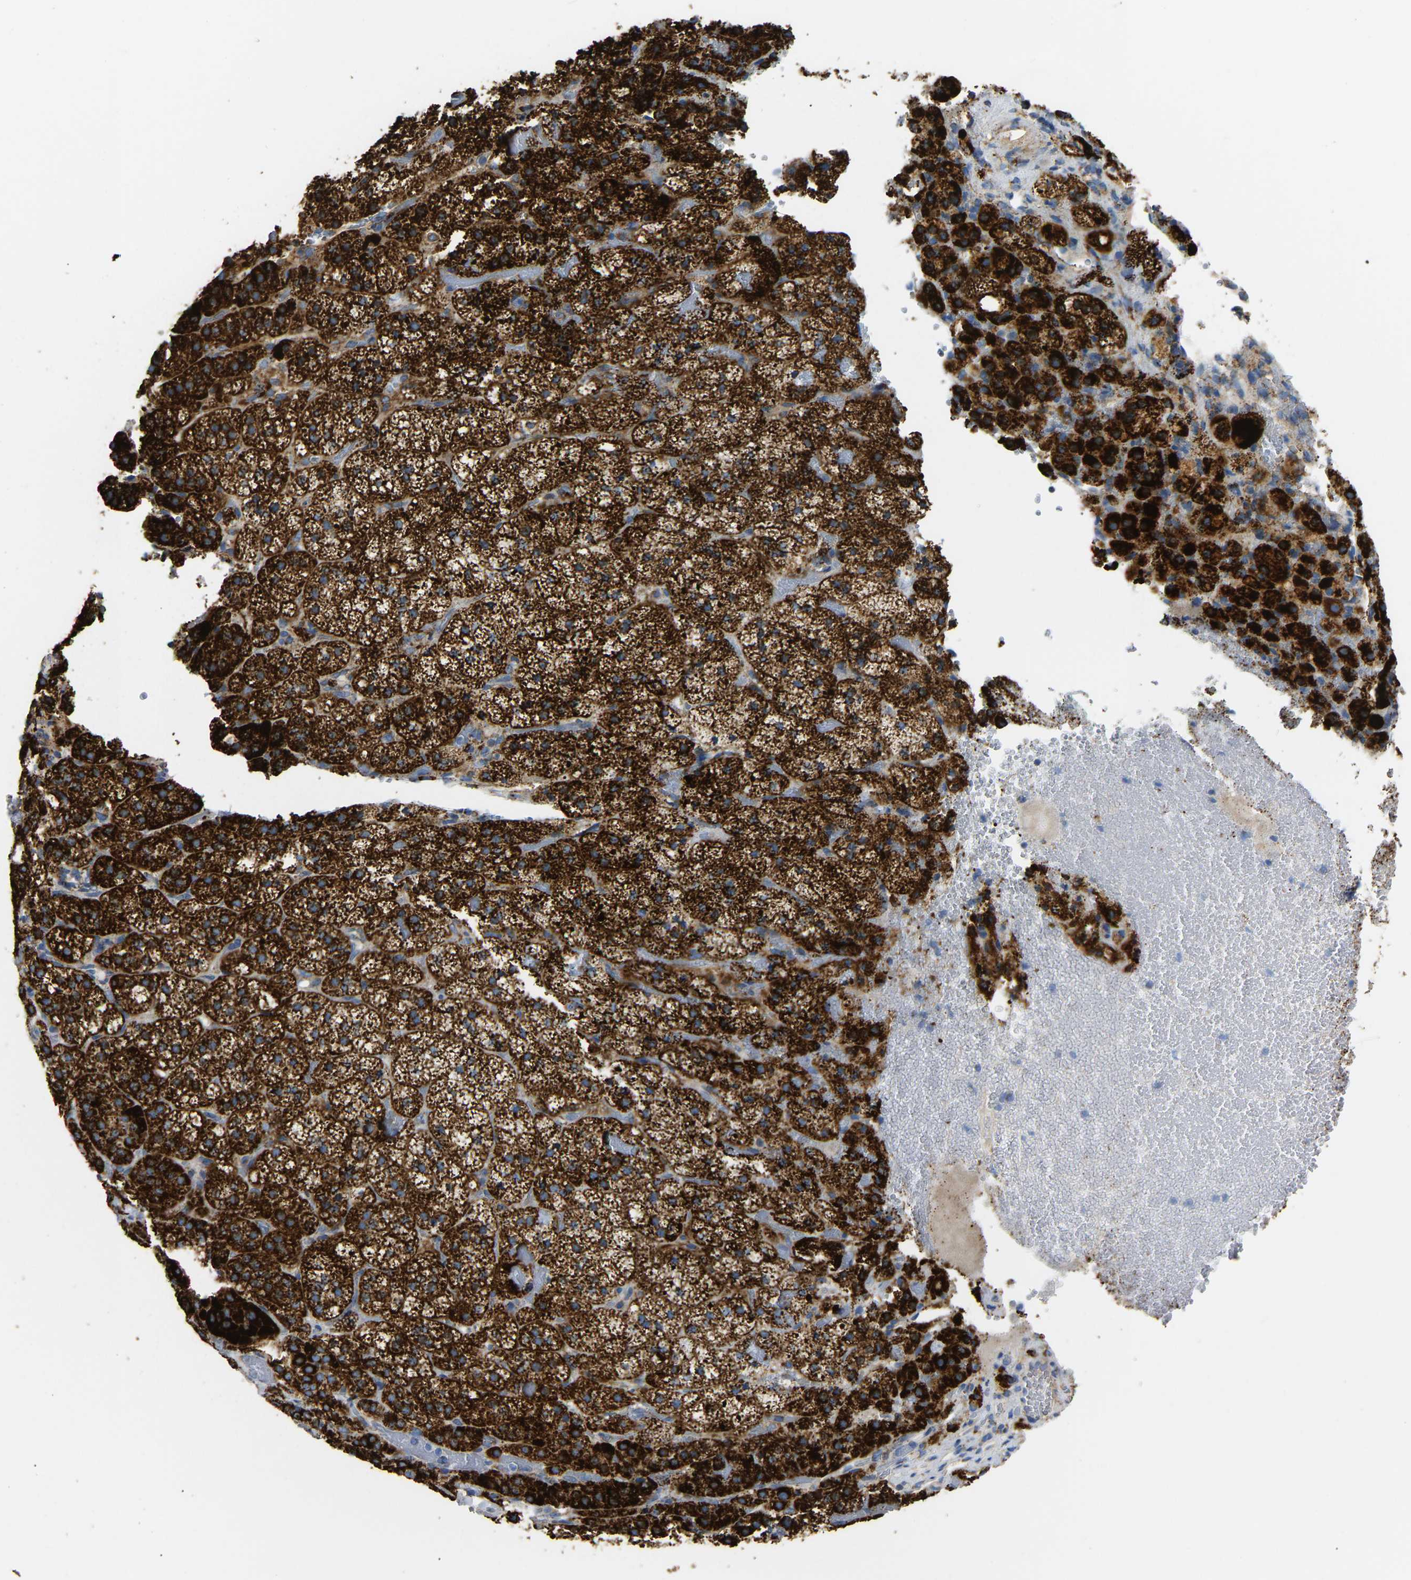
{"staining": {"intensity": "strong", "quantity": ">75%", "location": "cytoplasmic/membranous"}, "tissue": "adrenal gland", "cell_type": "Glandular cells", "image_type": "normal", "snomed": [{"axis": "morphology", "description": "Normal tissue, NOS"}, {"axis": "topography", "description": "Adrenal gland"}], "caption": "The photomicrograph displays immunohistochemical staining of unremarkable adrenal gland. There is strong cytoplasmic/membranous staining is seen in about >75% of glandular cells. The protein is shown in brown color, while the nuclei are stained blue.", "gene": "HIBADH", "patient": {"sex": "female", "age": 59}}